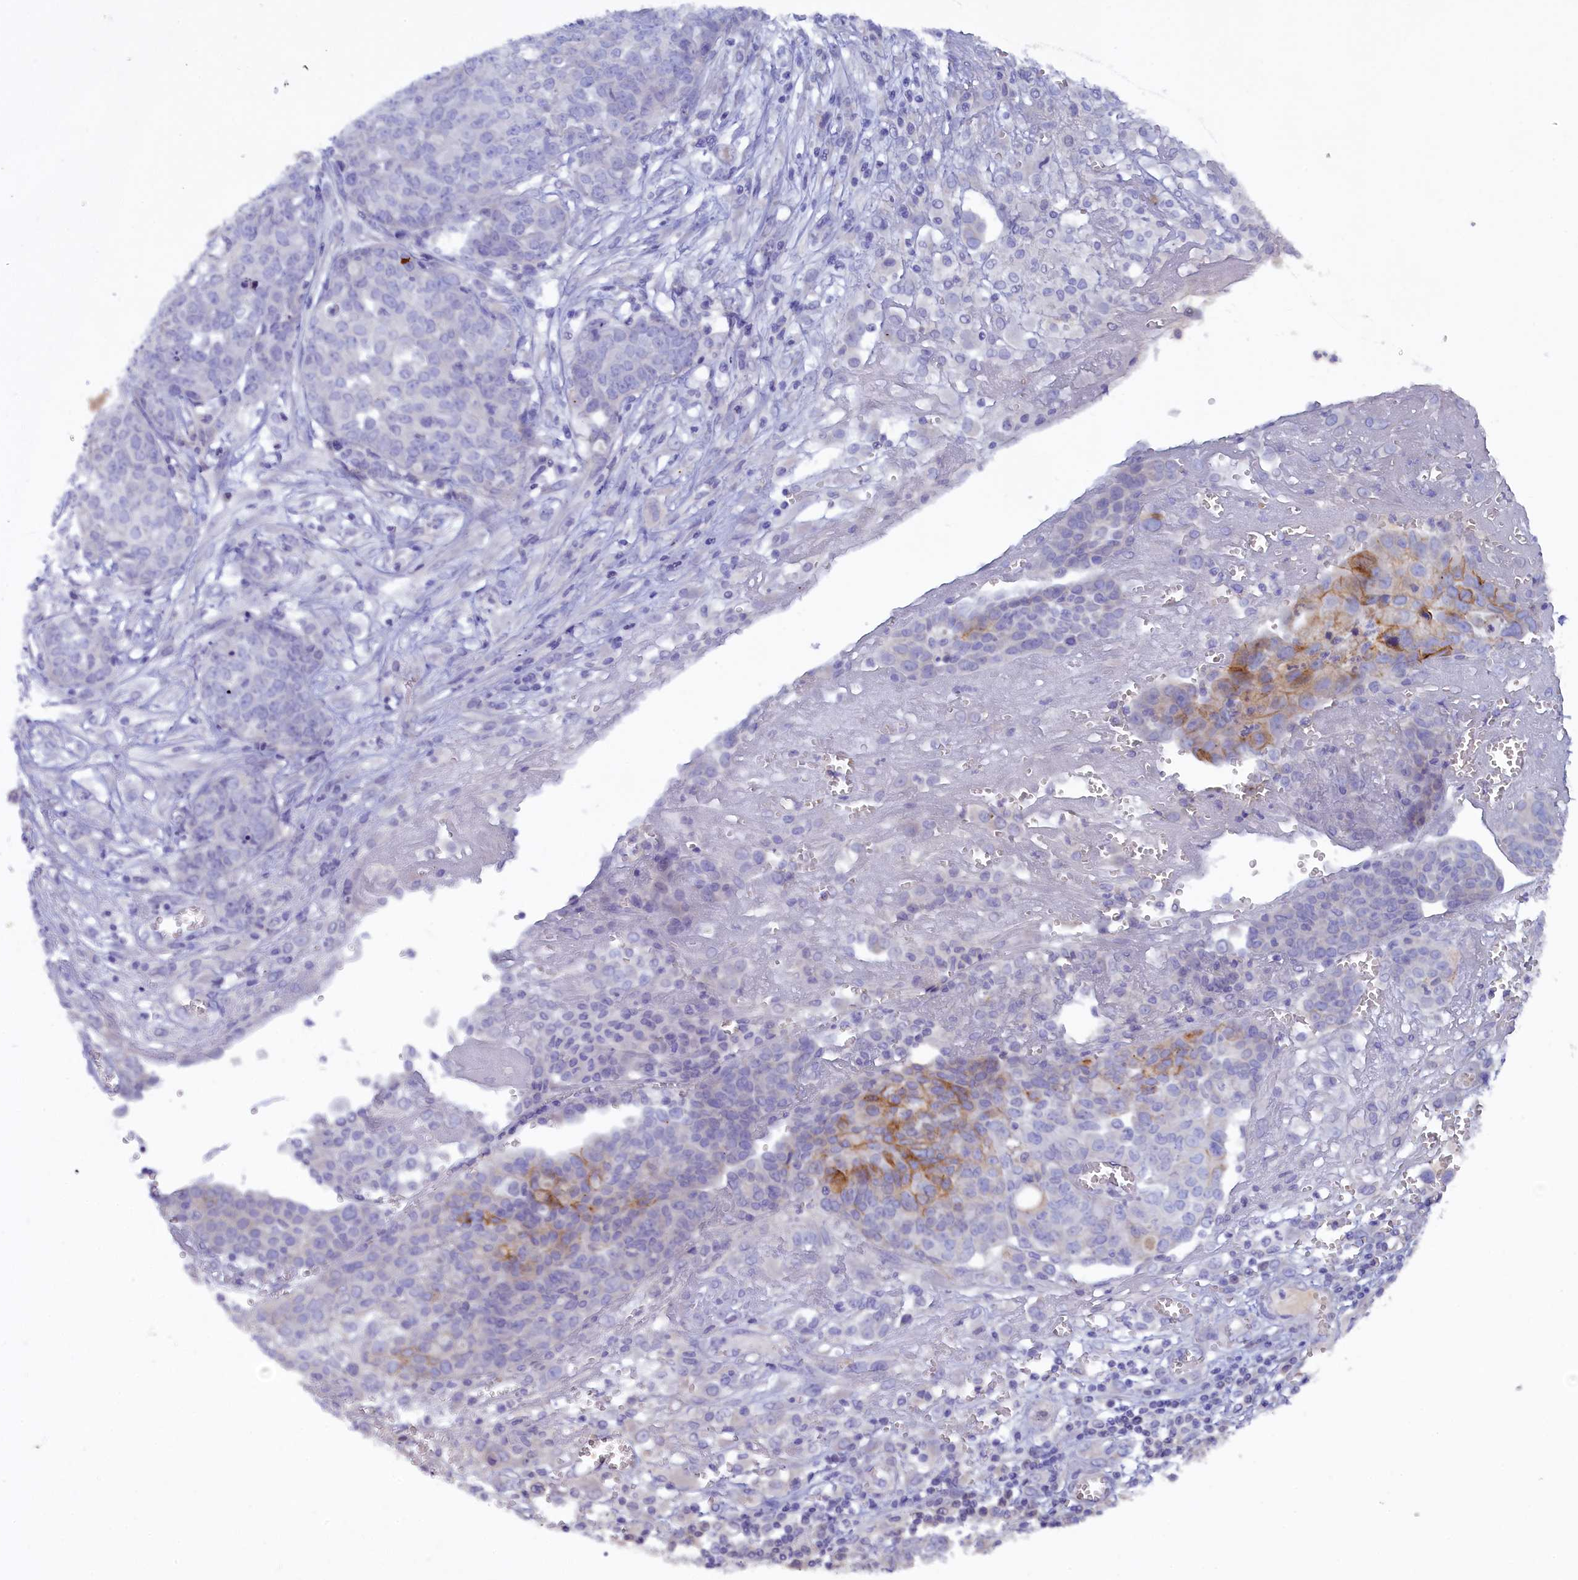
{"staining": {"intensity": "moderate", "quantity": "<25%", "location": "cytoplasmic/membranous"}, "tissue": "ovarian cancer", "cell_type": "Tumor cells", "image_type": "cancer", "snomed": [{"axis": "morphology", "description": "Cystadenocarcinoma, serous, NOS"}, {"axis": "topography", "description": "Soft tissue"}, {"axis": "topography", "description": "Ovary"}], "caption": "DAB immunohistochemical staining of human ovarian cancer (serous cystadenocarcinoma) reveals moderate cytoplasmic/membranous protein expression in approximately <25% of tumor cells.", "gene": "MYADML2", "patient": {"sex": "female", "age": 57}}